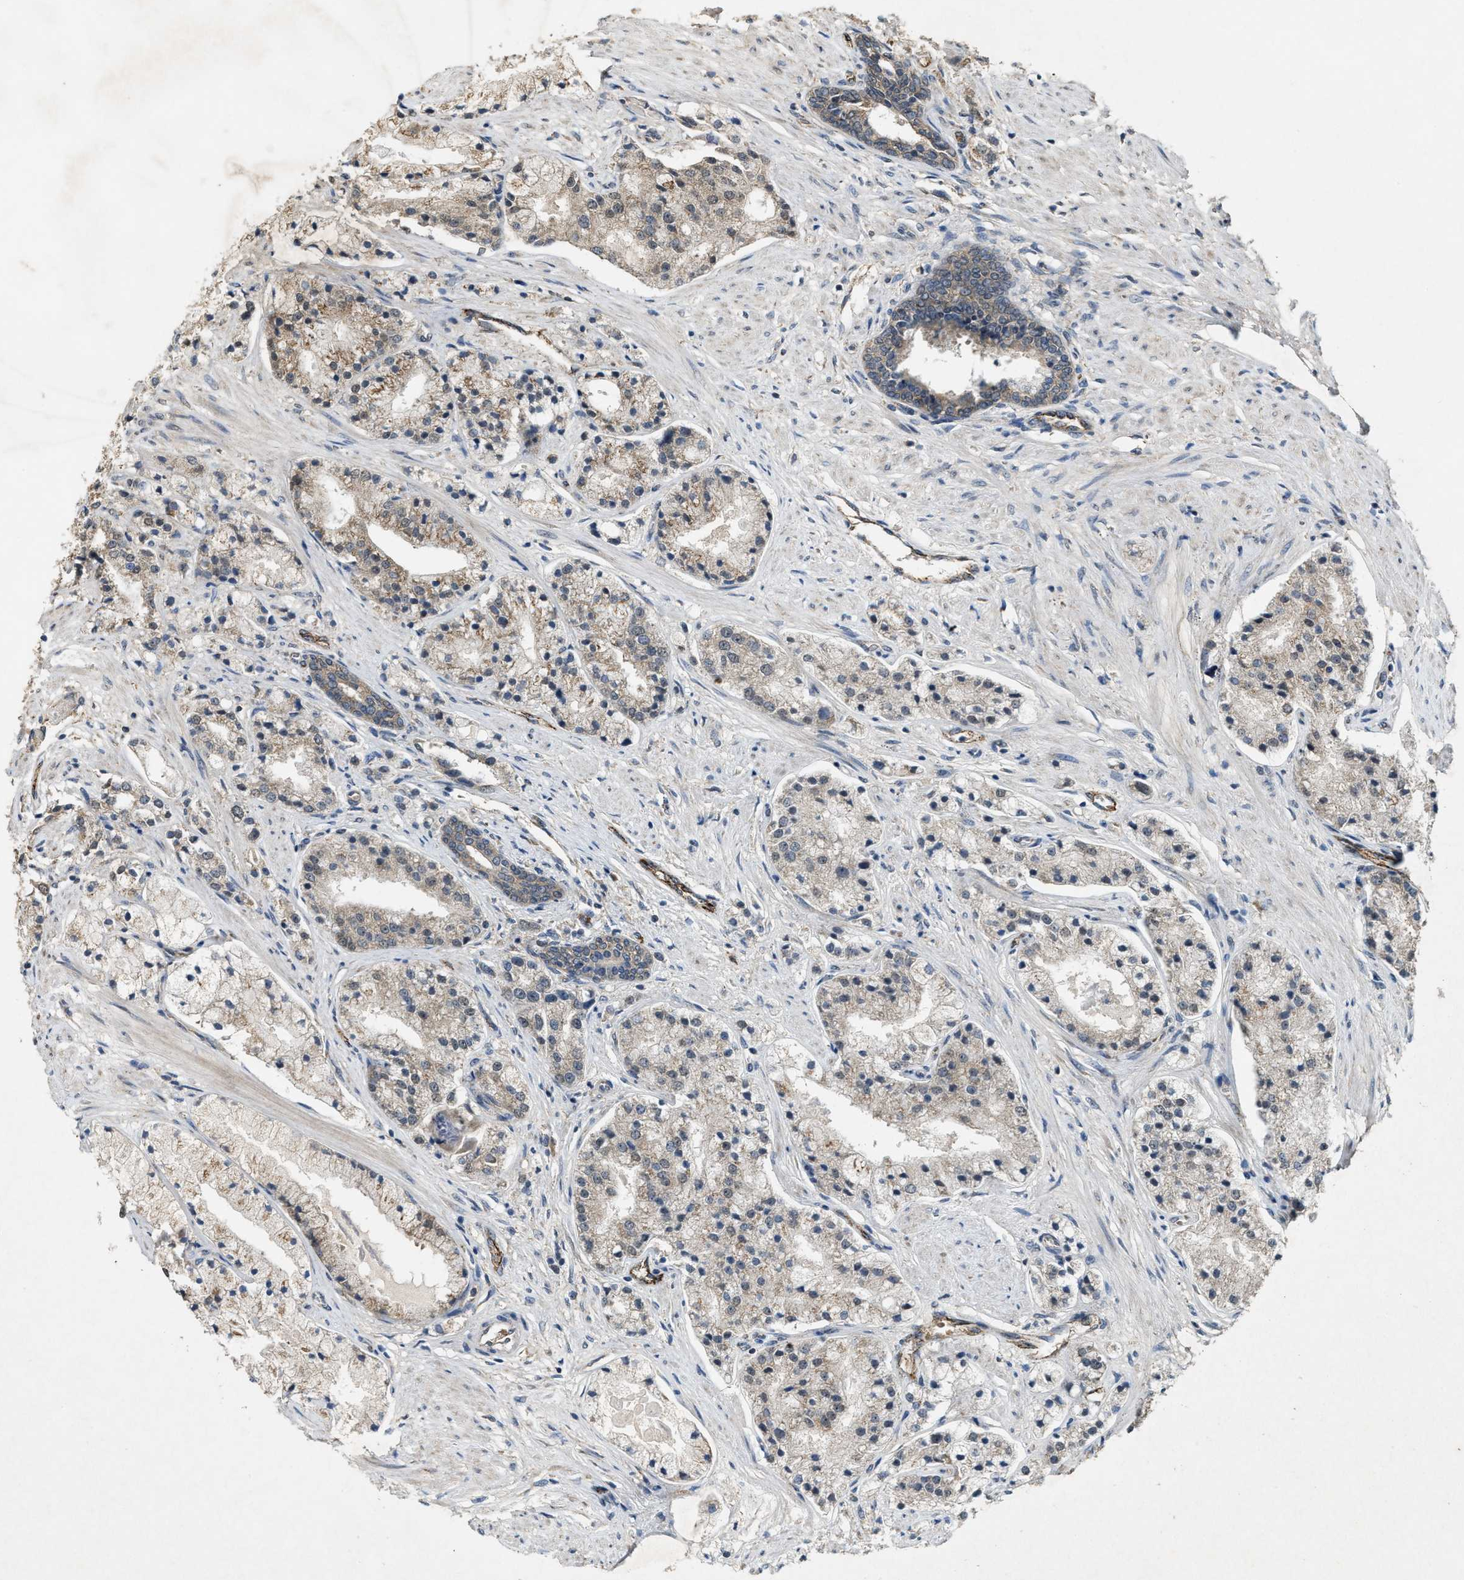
{"staining": {"intensity": "weak", "quantity": "25%-75%", "location": "cytoplasmic/membranous"}, "tissue": "prostate cancer", "cell_type": "Tumor cells", "image_type": "cancer", "snomed": [{"axis": "morphology", "description": "Adenocarcinoma, High grade"}, {"axis": "topography", "description": "Prostate"}], "caption": "A high-resolution micrograph shows immunohistochemistry (IHC) staining of prostate cancer, which exhibits weak cytoplasmic/membranous positivity in approximately 25%-75% of tumor cells.", "gene": "ARHGEF5", "patient": {"sex": "male", "age": 50}}